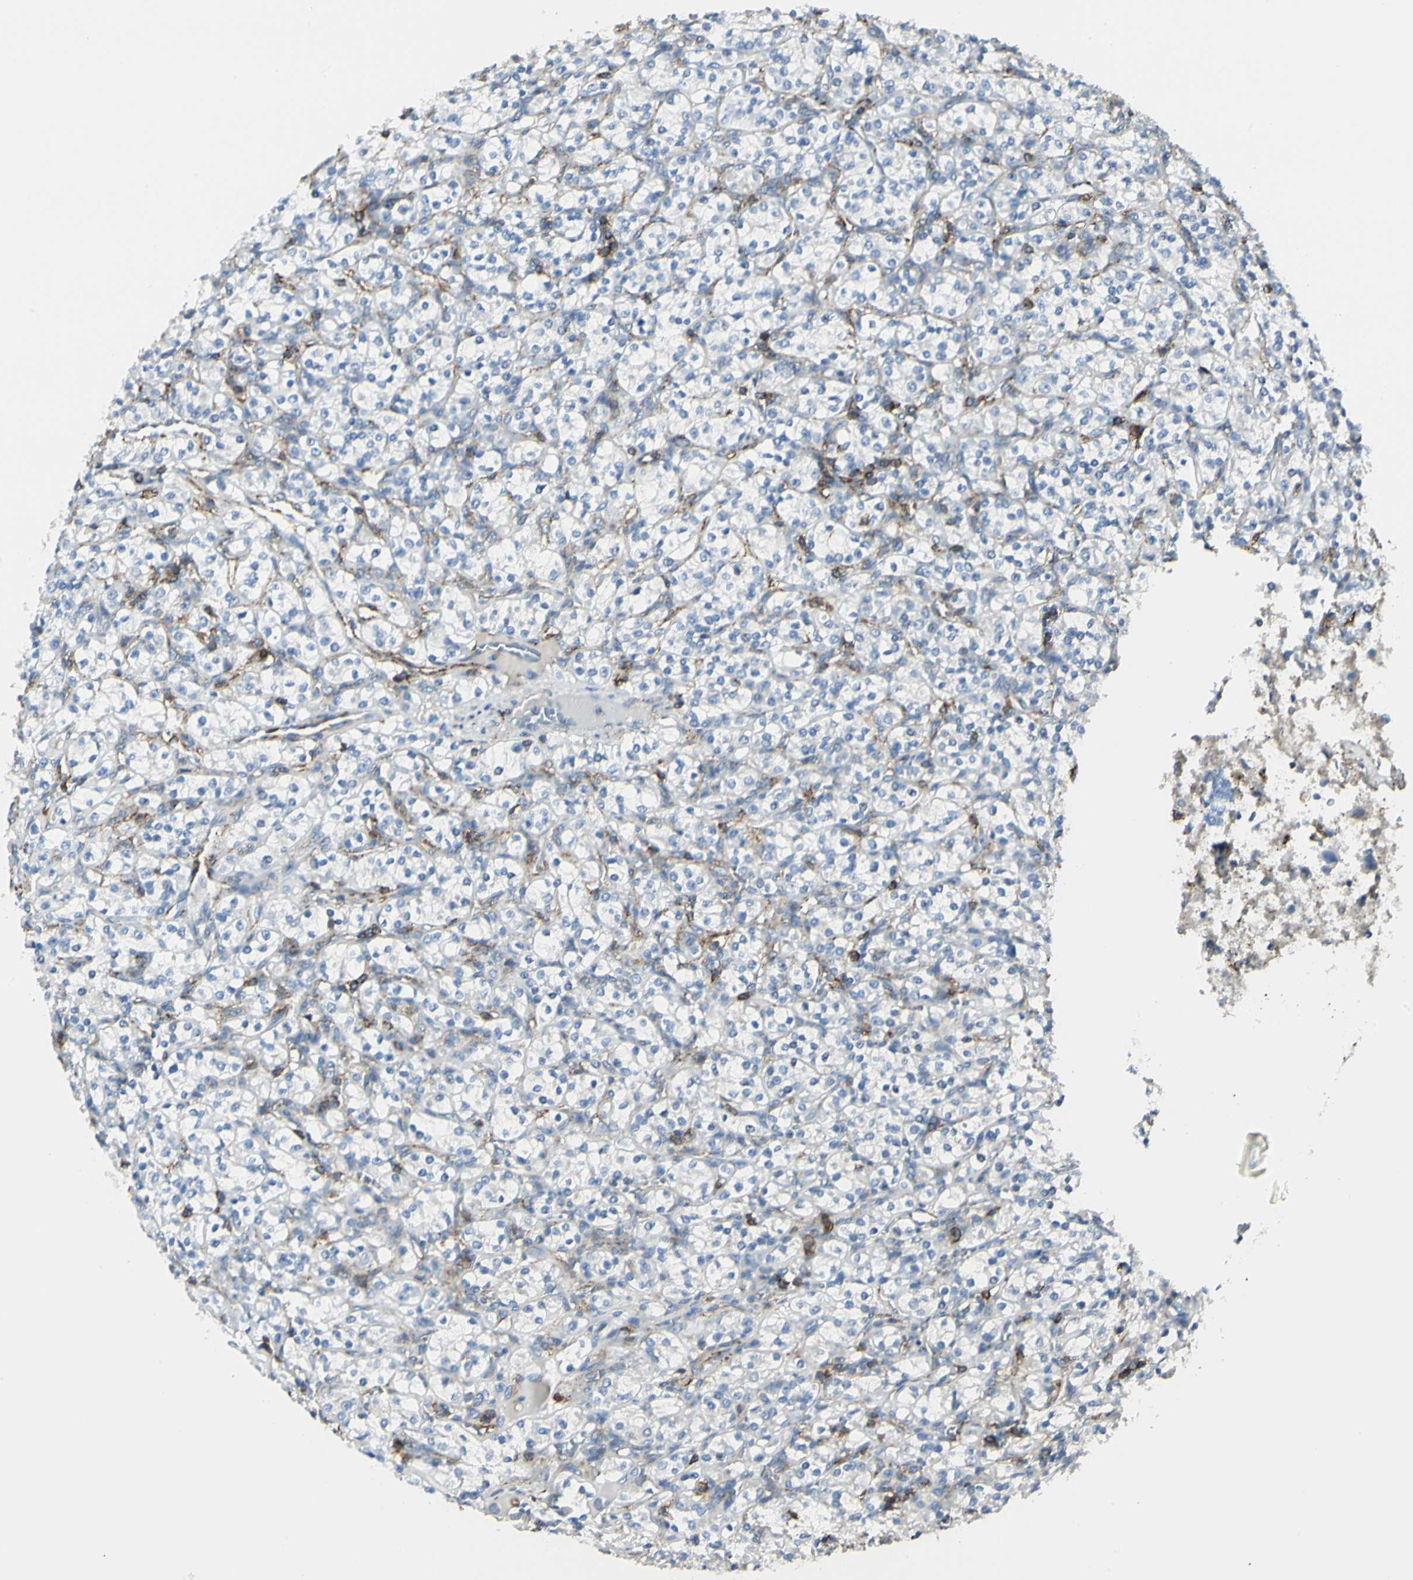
{"staining": {"intensity": "weak", "quantity": "<25%", "location": "cytoplasmic/membranous"}, "tissue": "renal cancer", "cell_type": "Tumor cells", "image_type": "cancer", "snomed": [{"axis": "morphology", "description": "Adenocarcinoma, NOS"}, {"axis": "topography", "description": "Kidney"}], "caption": "IHC of renal cancer exhibits no staining in tumor cells.", "gene": "CLEC2B", "patient": {"sex": "male", "age": 77}}